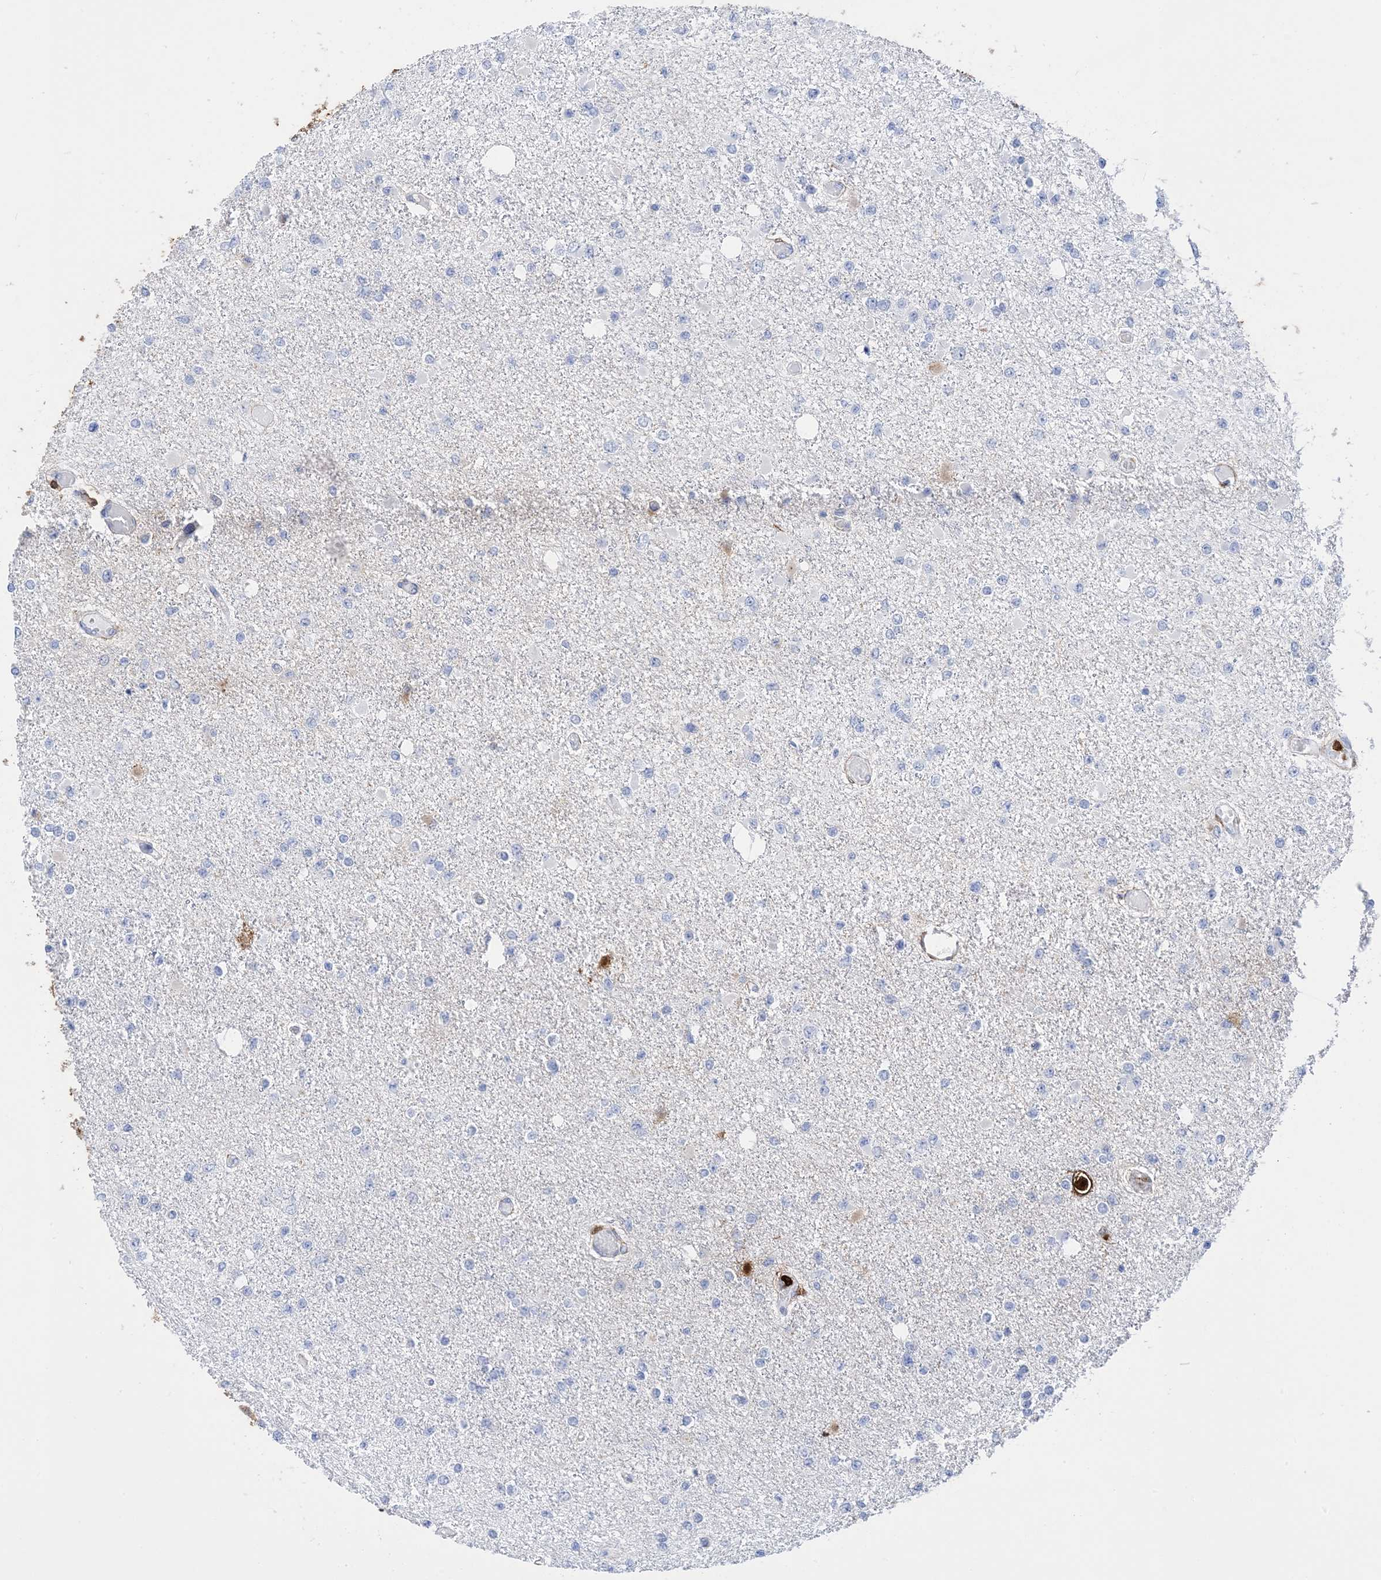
{"staining": {"intensity": "negative", "quantity": "none", "location": "none"}, "tissue": "glioma", "cell_type": "Tumor cells", "image_type": "cancer", "snomed": [{"axis": "morphology", "description": "Glioma, malignant, Low grade"}, {"axis": "topography", "description": "Brain"}], "caption": "This is a image of immunohistochemistry staining of glioma, which shows no expression in tumor cells.", "gene": "ANXA1", "patient": {"sex": "female", "age": 22}}